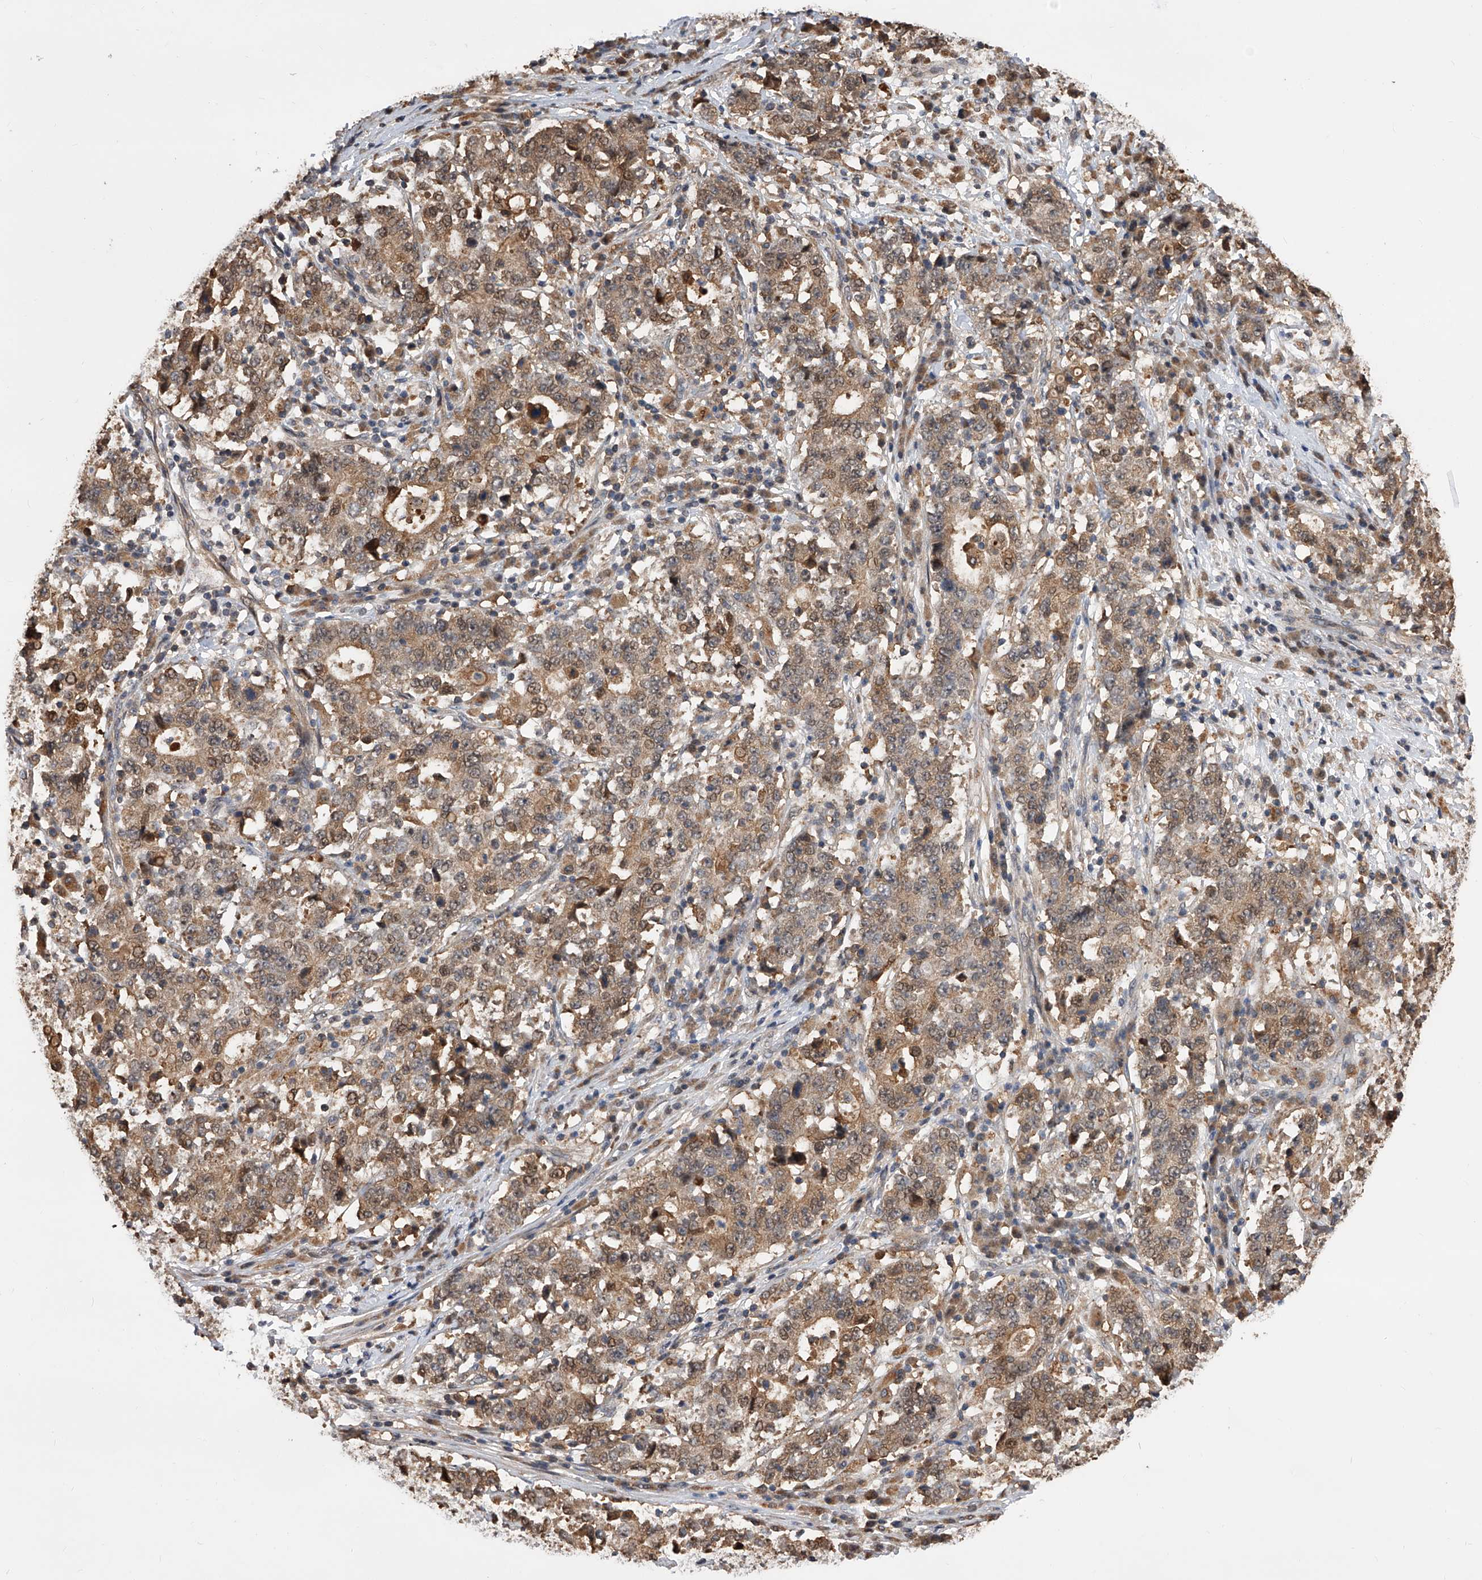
{"staining": {"intensity": "moderate", "quantity": ">75%", "location": "cytoplasmic/membranous,nuclear"}, "tissue": "stomach cancer", "cell_type": "Tumor cells", "image_type": "cancer", "snomed": [{"axis": "morphology", "description": "Adenocarcinoma, NOS"}, {"axis": "topography", "description": "Stomach"}], "caption": "Immunohistochemical staining of stomach adenocarcinoma demonstrates medium levels of moderate cytoplasmic/membranous and nuclear protein positivity in about >75% of tumor cells. Nuclei are stained in blue.", "gene": "GMDS", "patient": {"sex": "male", "age": 59}}